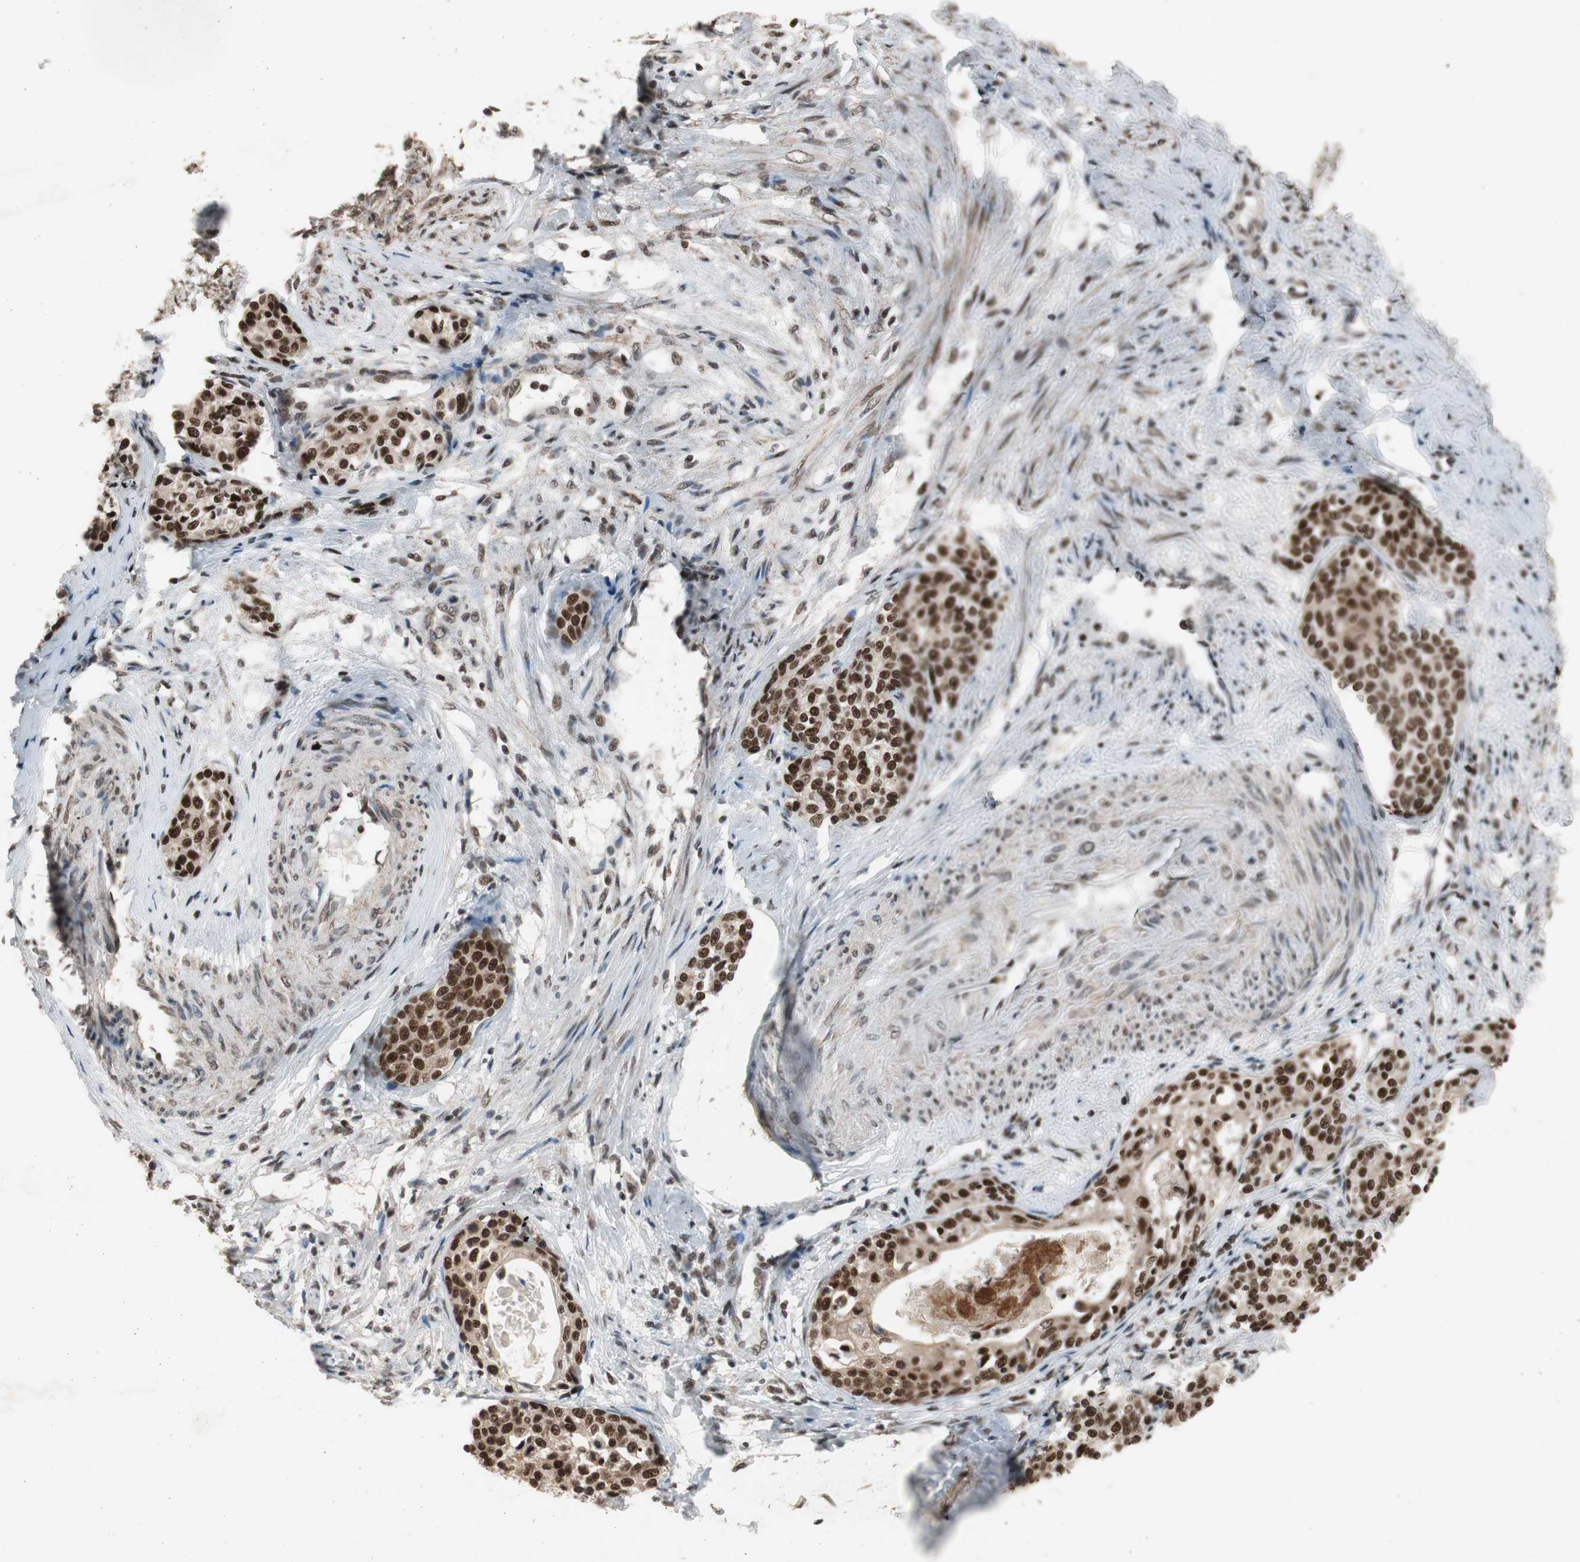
{"staining": {"intensity": "strong", "quantity": ">75%", "location": "nuclear"}, "tissue": "cervical cancer", "cell_type": "Tumor cells", "image_type": "cancer", "snomed": [{"axis": "morphology", "description": "Squamous cell carcinoma, NOS"}, {"axis": "morphology", "description": "Adenocarcinoma, NOS"}, {"axis": "topography", "description": "Cervix"}], "caption": "IHC (DAB) staining of human cervical adenocarcinoma reveals strong nuclear protein staining in about >75% of tumor cells.", "gene": "RPA1", "patient": {"sex": "female", "age": 52}}